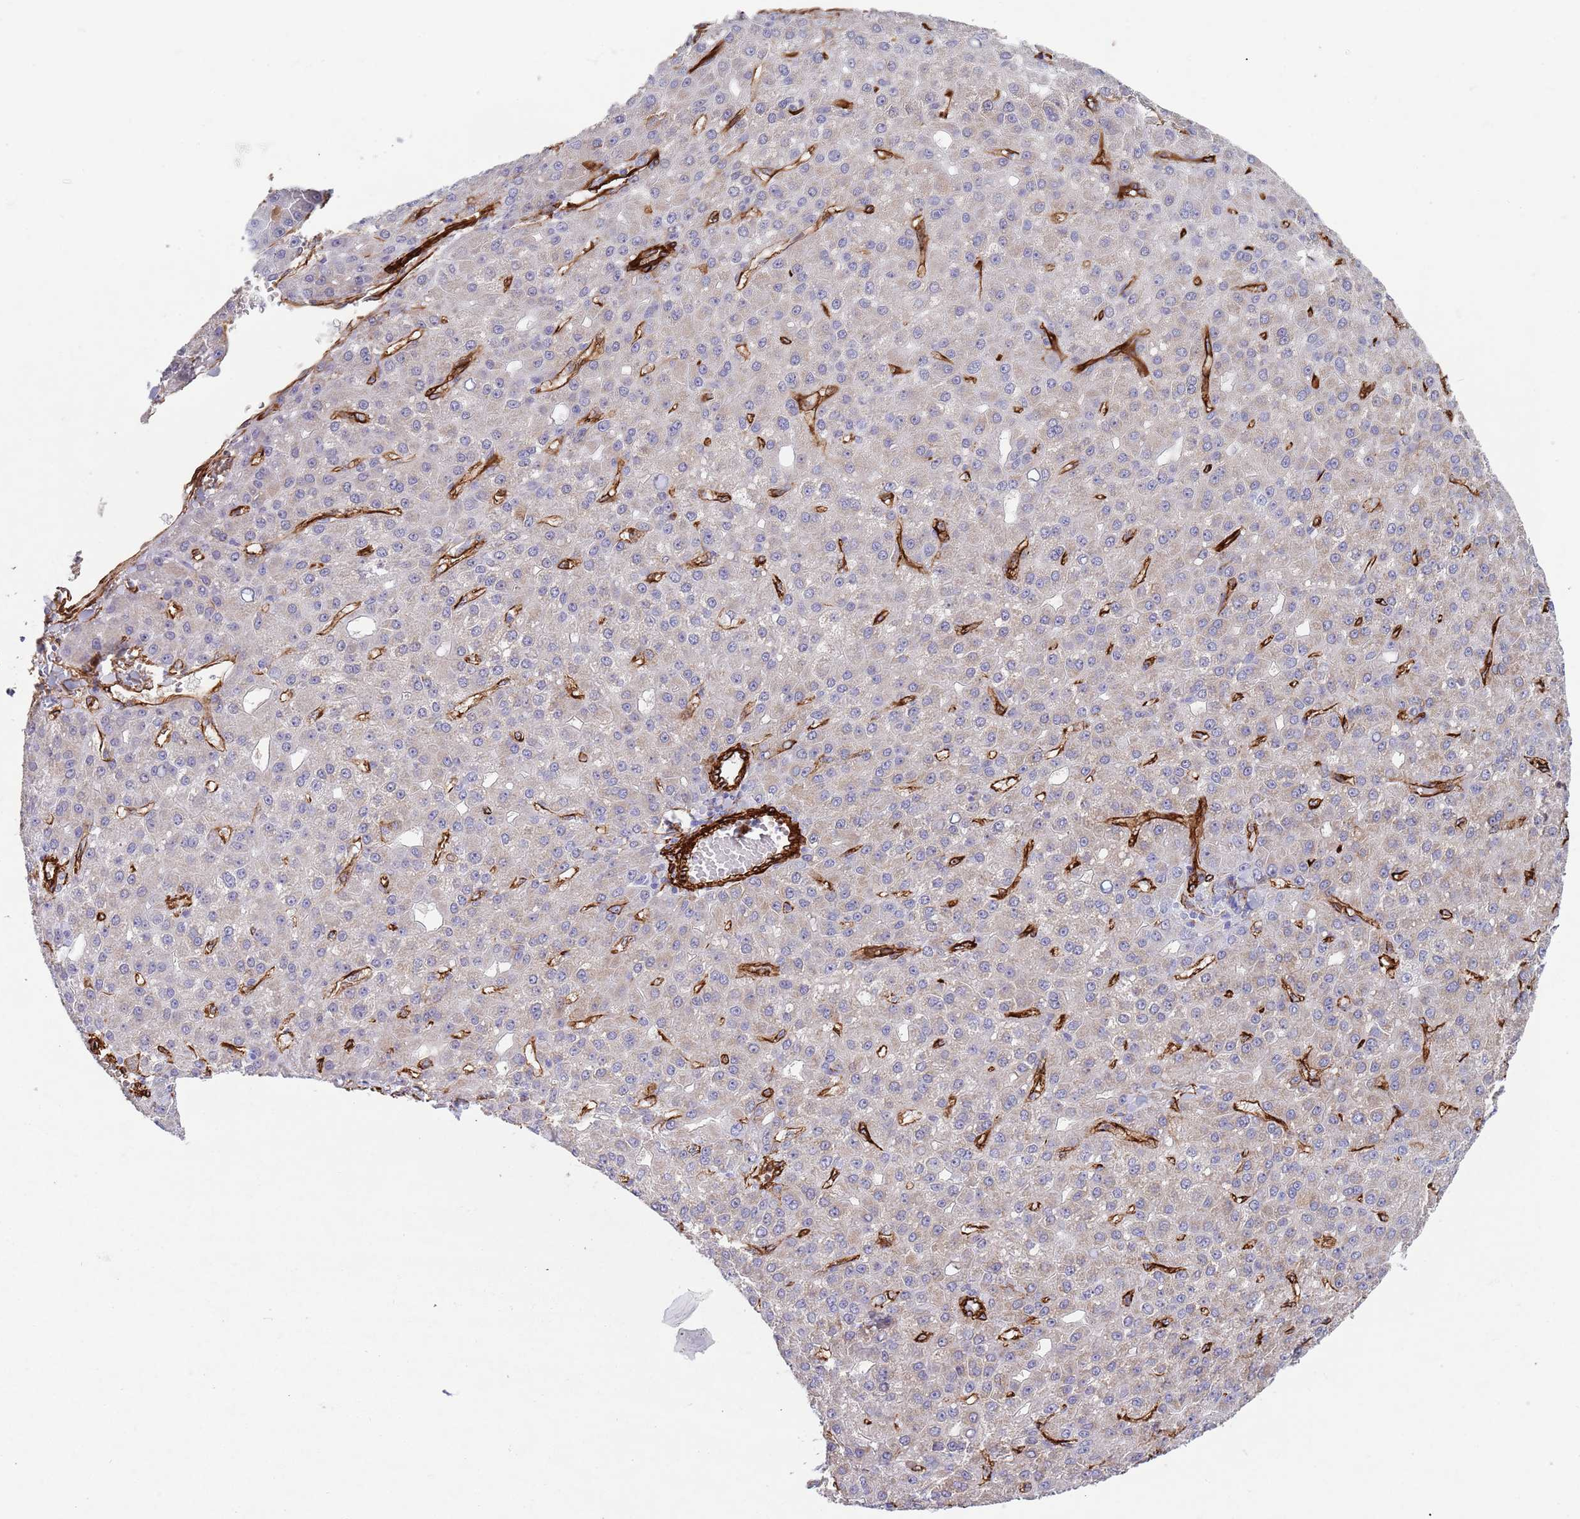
{"staining": {"intensity": "negative", "quantity": "none", "location": "none"}, "tissue": "liver cancer", "cell_type": "Tumor cells", "image_type": "cancer", "snomed": [{"axis": "morphology", "description": "Carcinoma, Hepatocellular, NOS"}, {"axis": "topography", "description": "Liver"}], "caption": "Human liver hepatocellular carcinoma stained for a protein using immunohistochemistry shows no expression in tumor cells.", "gene": "CAV2", "patient": {"sex": "male", "age": 67}}